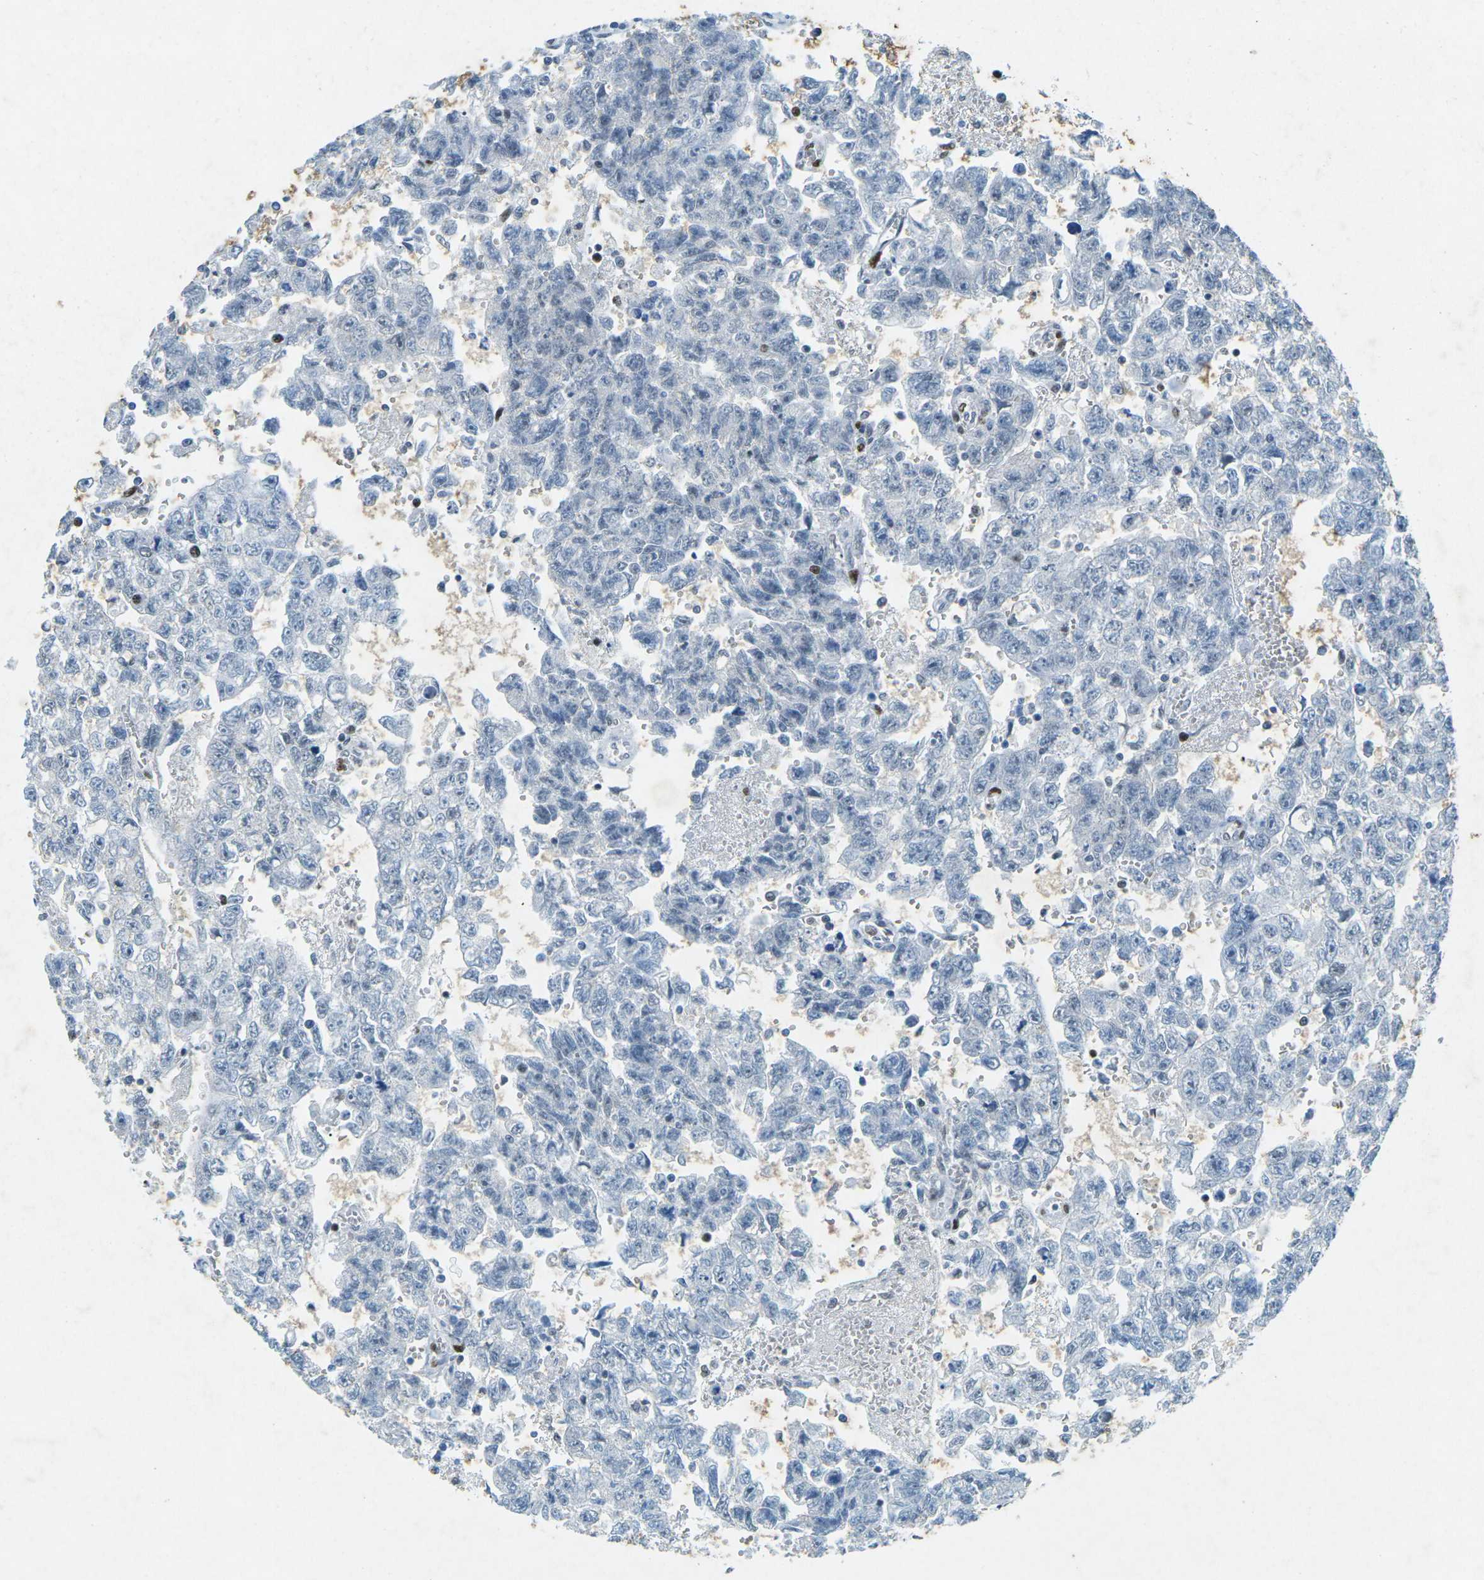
{"staining": {"intensity": "weak", "quantity": "<25%", "location": "nuclear"}, "tissue": "testis cancer", "cell_type": "Tumor cells", "image_type": "cancer", "snomed": [{"axis": "morphology", "description": "Seminoma, NOS"}, {"axis": "morphology", "description": "Carcinoma, Embryonal, NOS"}, {"axis": "topography", "description": "Testis"}], "caption": "IHC of human seminoma (testis) shows no expression in tumor cells. (IHC, brightfield microscopy, high magnification).", "gene": "RB1", "patient": {"sex": "male", "age": 38}}